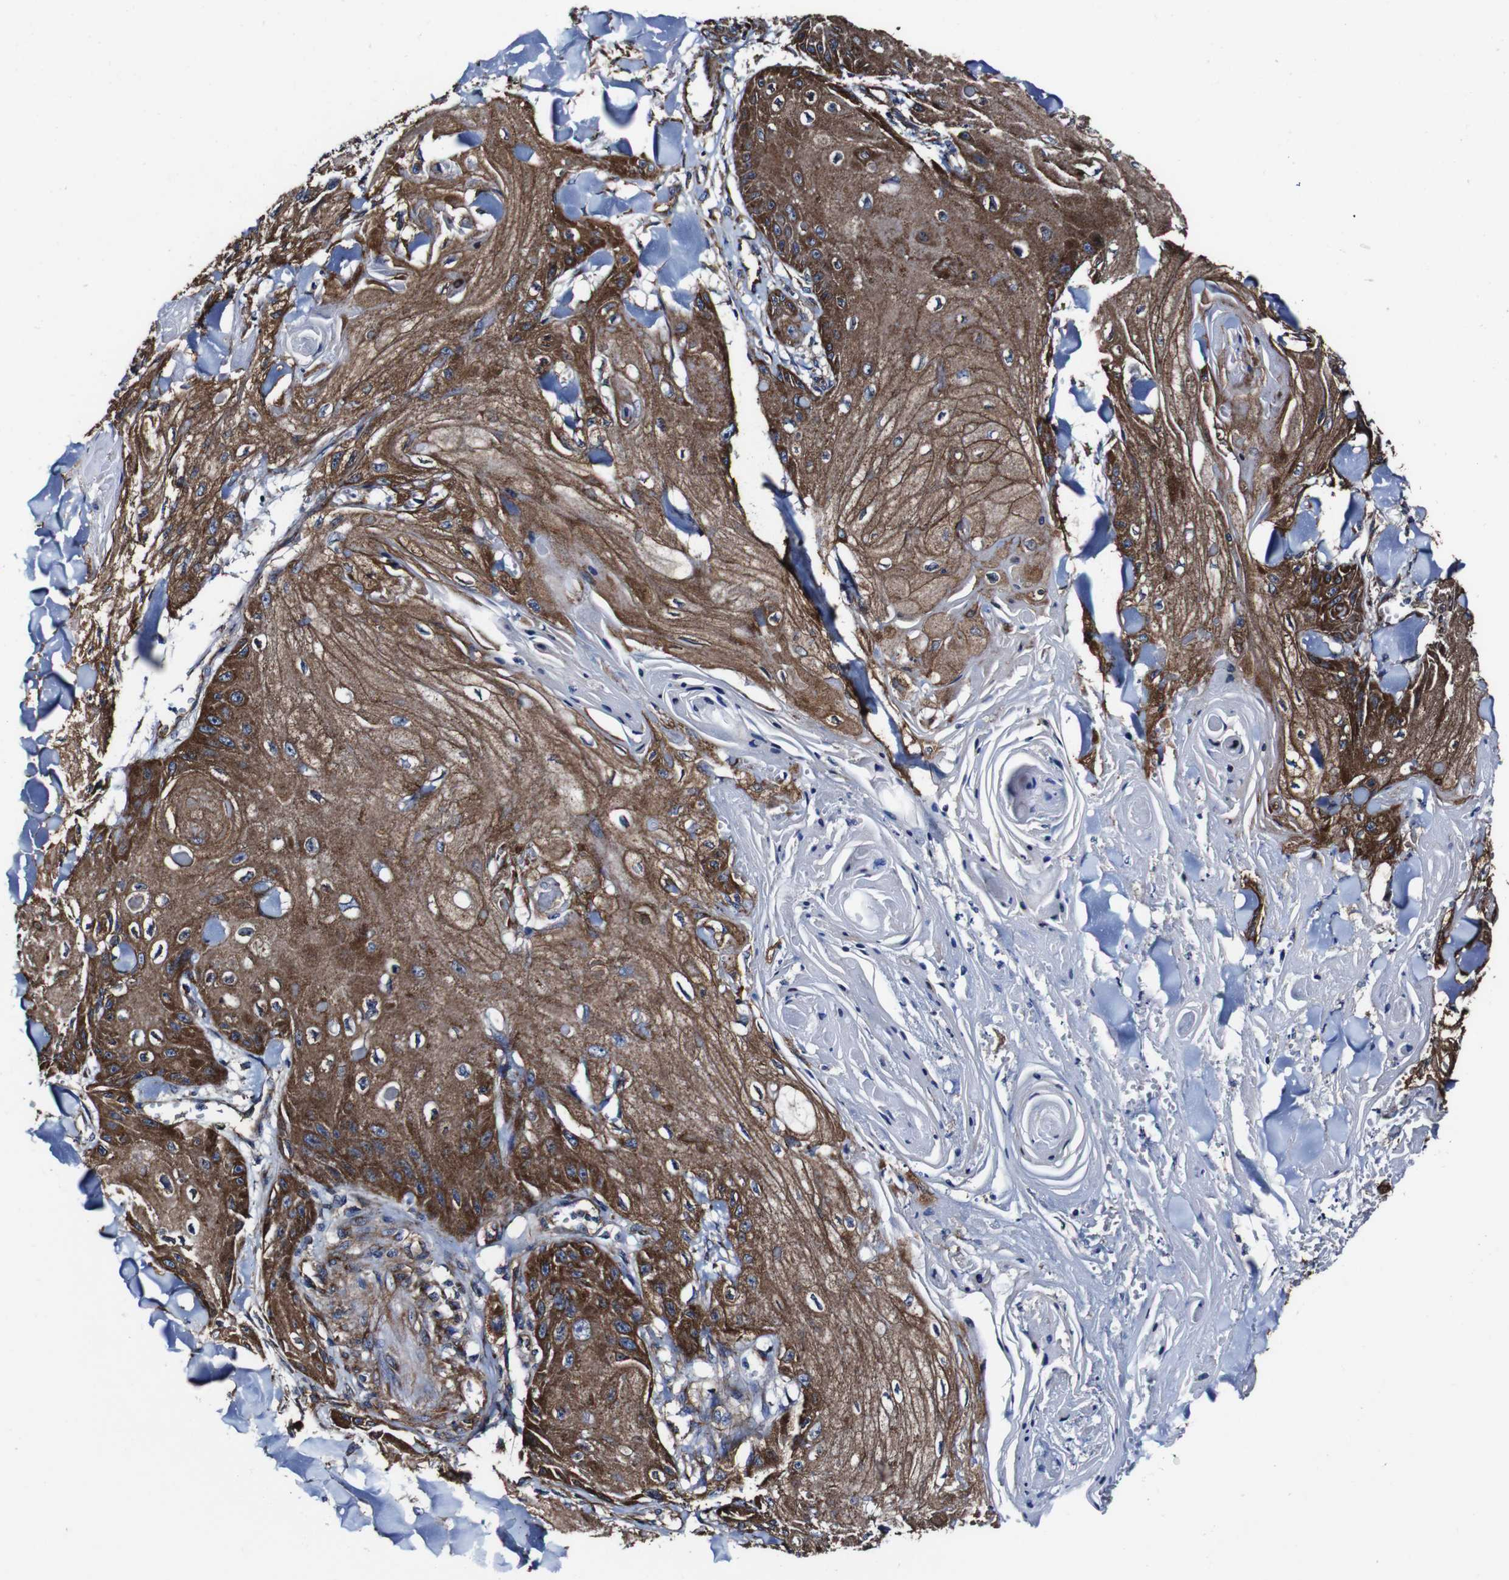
{"staining": {"intensity": "moderate", "quantity": ">75%", "location": "cytoplasmic/membranous"}, "tissue": "skin cancer", "cell_type": "Tumor cells", "image_type": "cancer", "snomed": [{"axis": "morphology", "description": "Squamous cell carcinoma, NOS"}, {"axis": "topography", "description": "Skin"}], "caption": "The histopathology image exhibits a brown stain indicating the presence of a protein in the cytoplasmic/membranous of tumor cells in skin cancer (squamous cell carcinoma).", "gene": "CSF1R", "patient": {"sex": "male", "age": 74}}